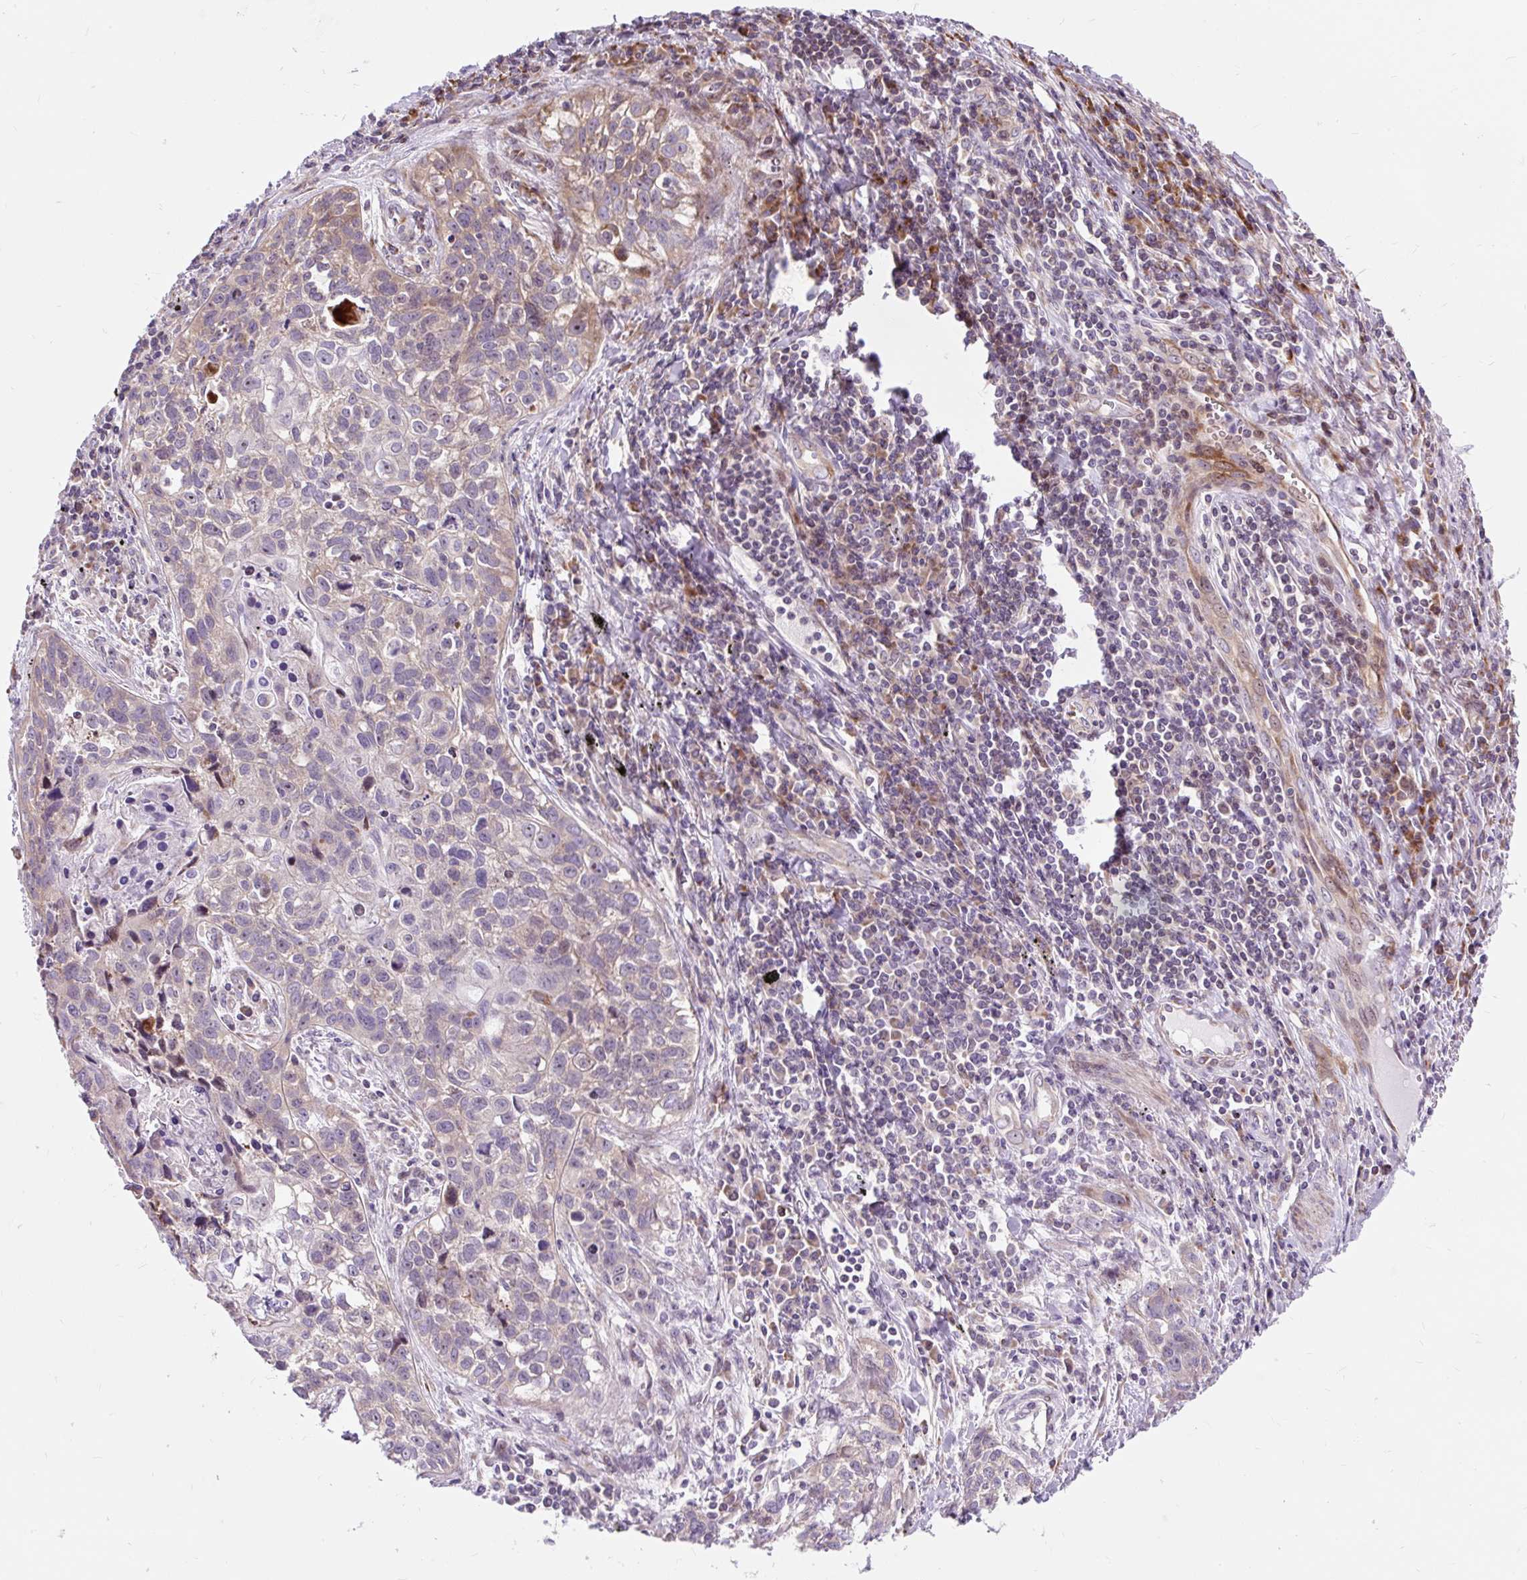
{"staining": {"intensity": "weak", "quantity": "<25%", "location": "cytoplasmic/membranous"}, "tissue": "lung cancer", "cell_type": "Tumor cells", "image_type": "cancer", "snomed": [{"axis": "morphology", "description": "Squamous cell carcinoma, NOS"}, {"axis": "topography", "description": "Lung"}], "caption": "High power microscopy photomicrograph of an immunohistochemistry micrograph of lung squamous cell carcinoma, revealing no significant positivity in tumor cells.", "gene": "CISD3", "patient": {"sex": "male", "age": 74}}